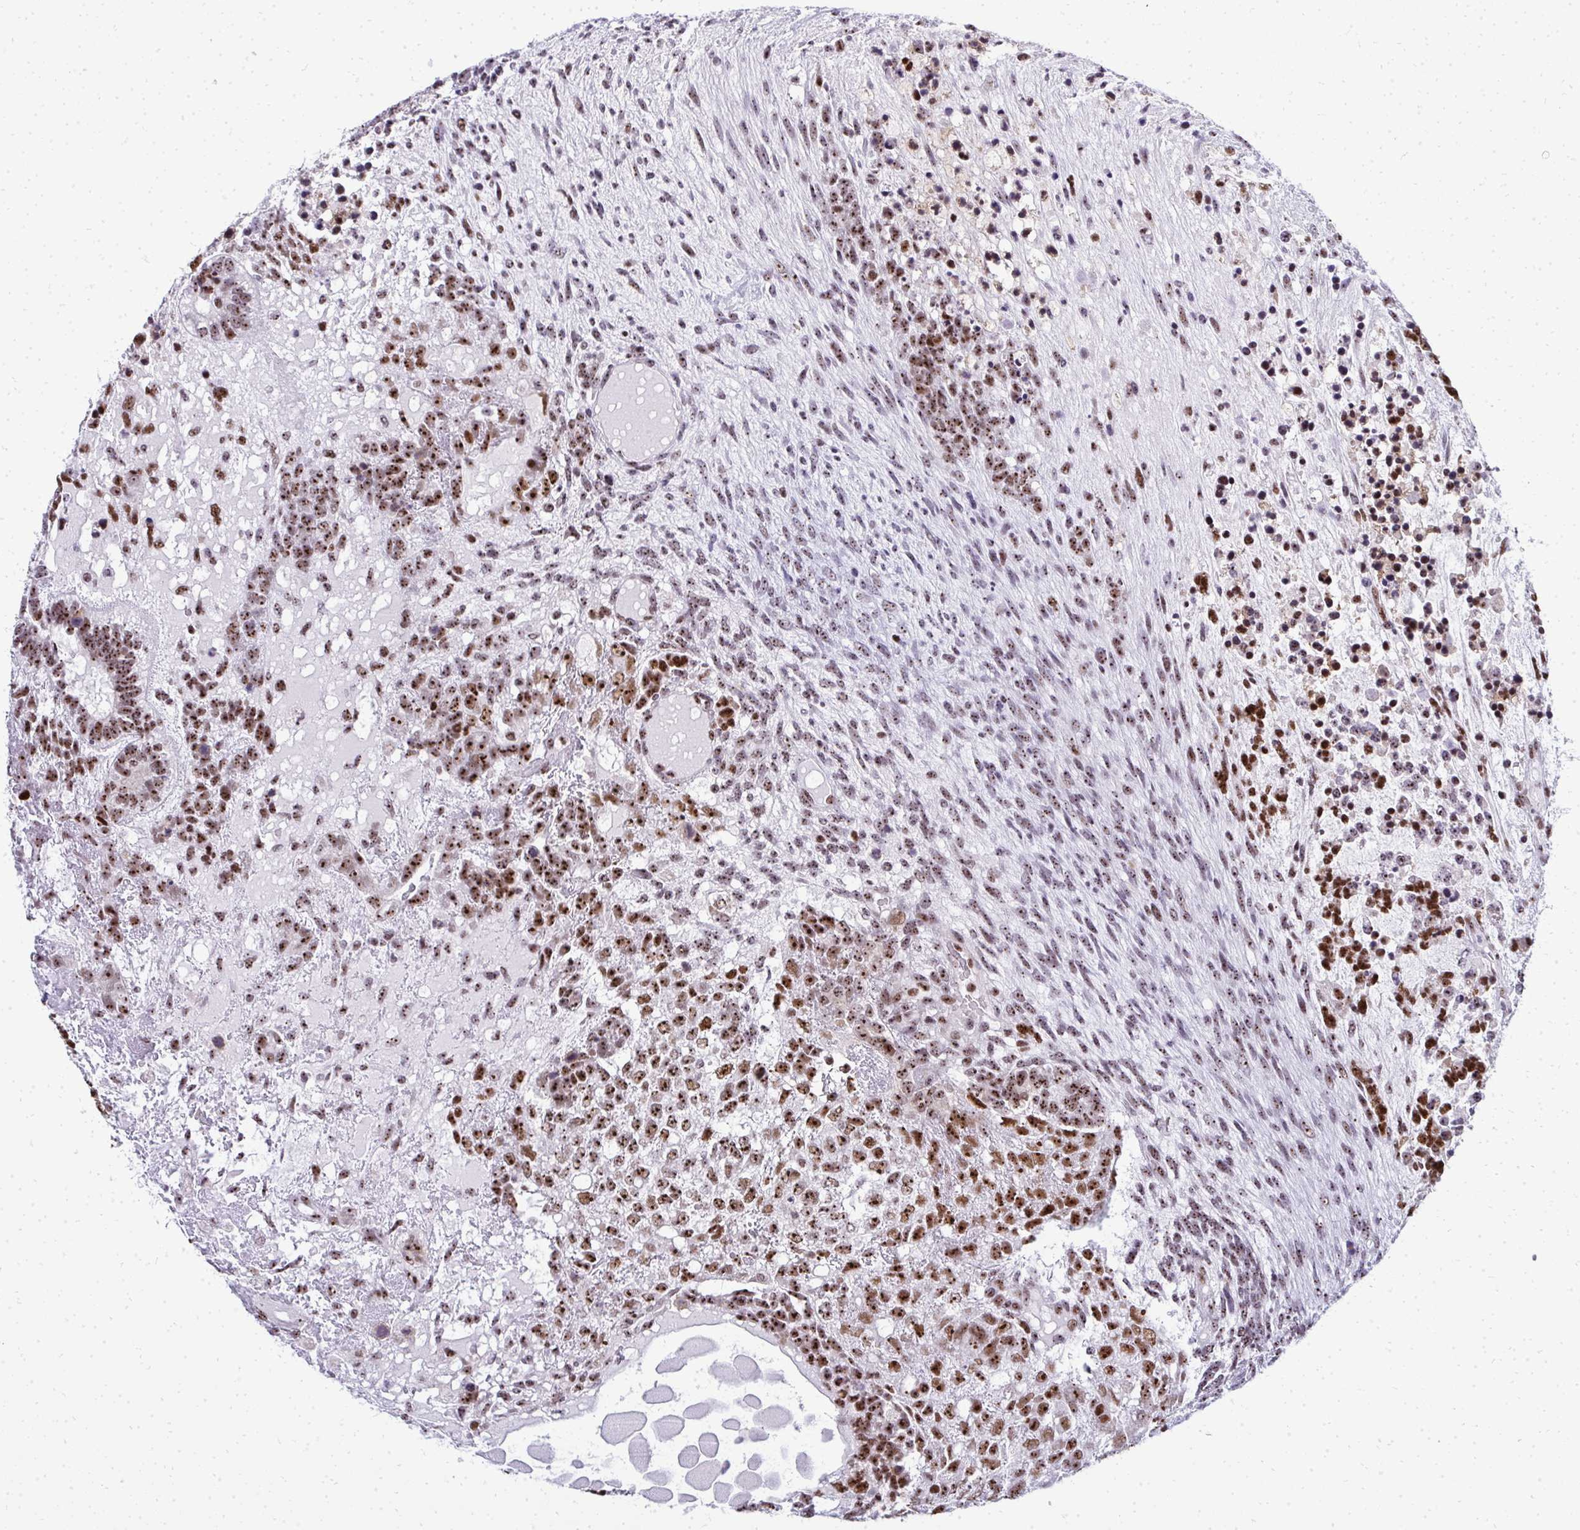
{"staining": {"intensity": "strong", "quantity": ">75%", "location": "nuclear"}, "tissue": "testis cancer", "cell_type": "Tumor cells", "image_type": "cancer", "snomed": [{"axis": "morphology", "description": "Carcinoma, Embryonal, NOS"}, {"axis": "topography", "description": "Testis"}], "caption": "Immunohistochemical staining of human embryonal carcinoma (testis) displays high levels of strong nuclear expression in approximately >75% of tumor cells.", "gene": "SIRT7", "patient": {"sex": "male", "age": 23}}